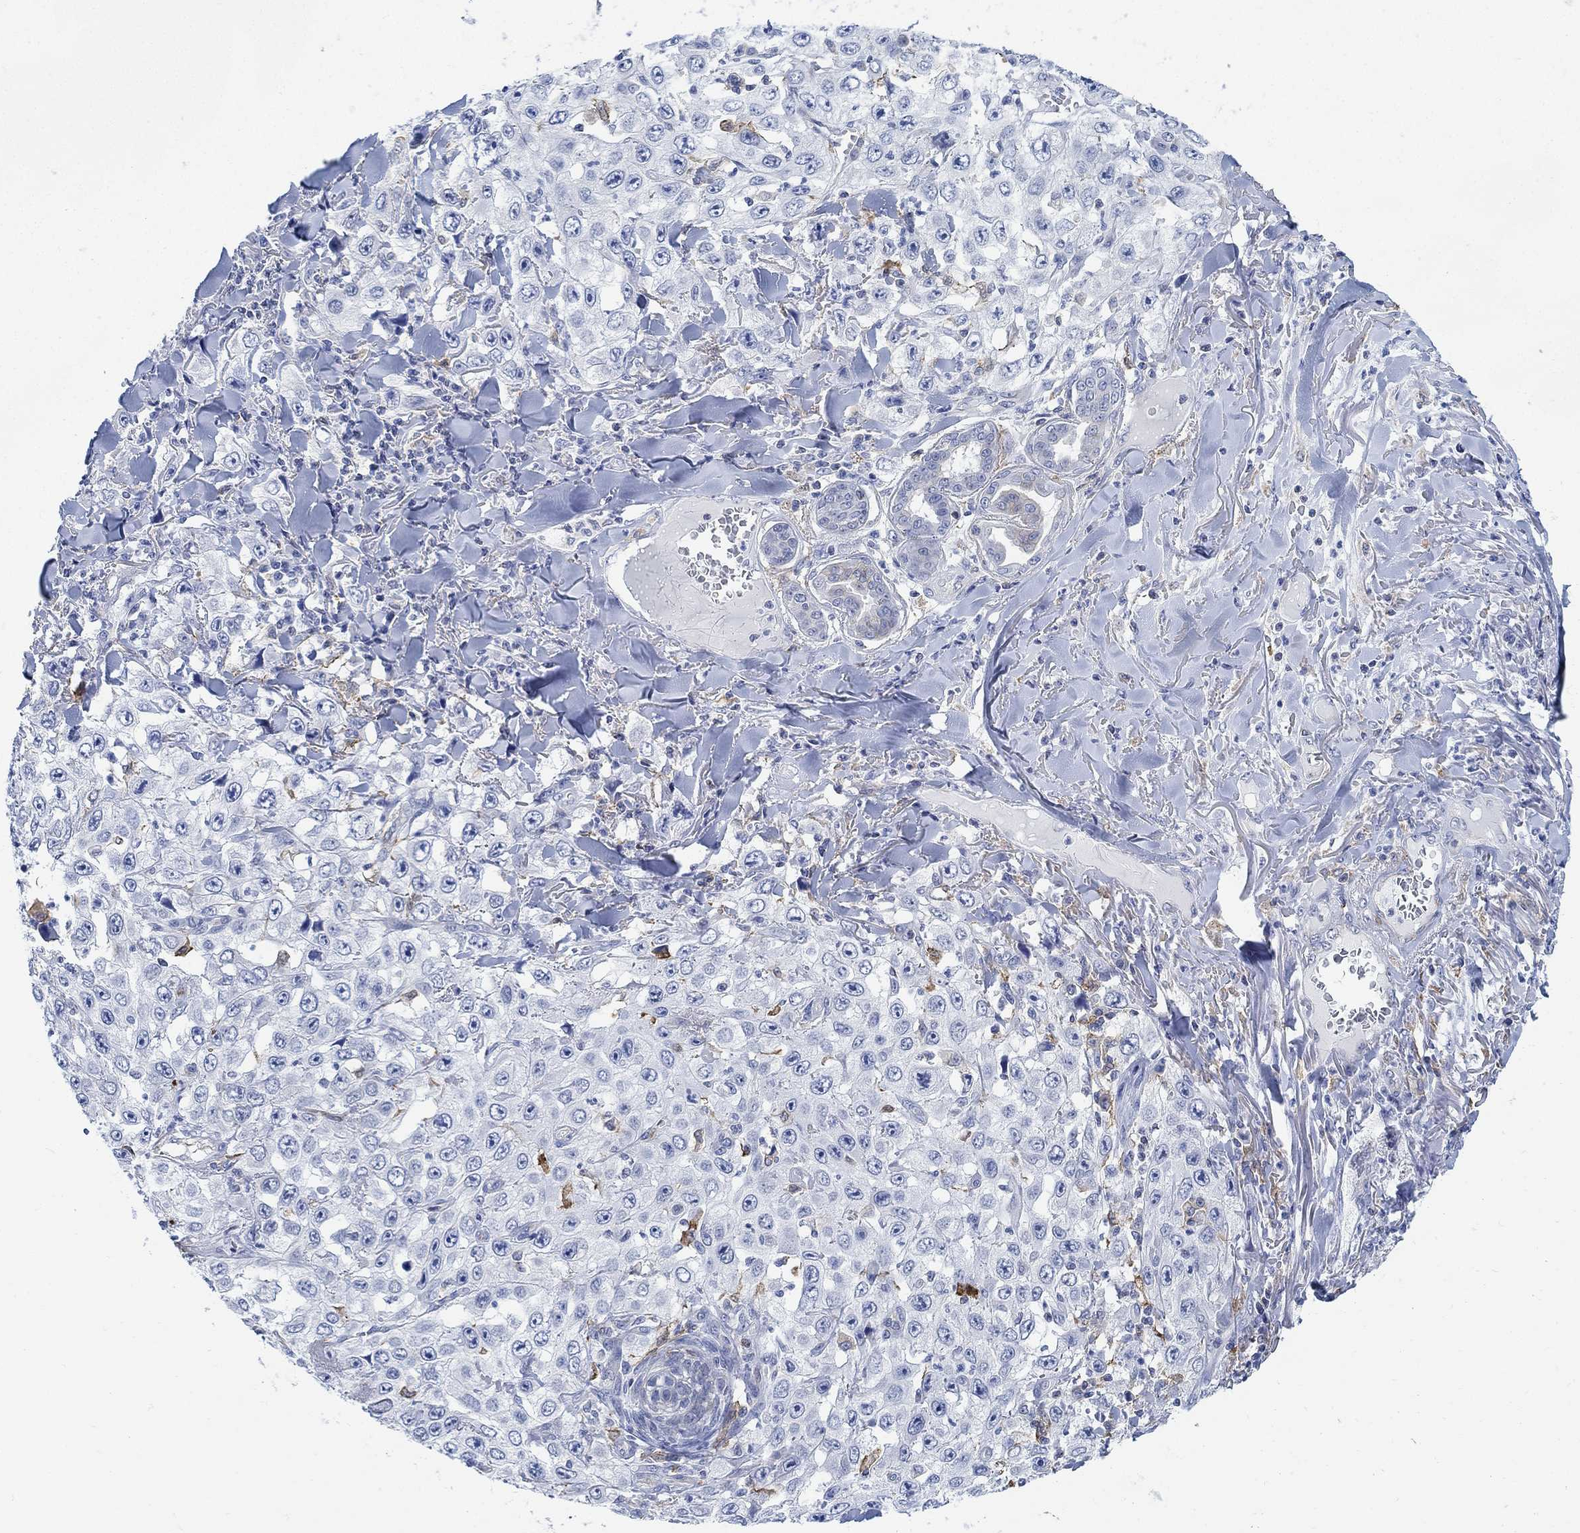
{"staining": {"intensity": "weak", "quantity": "<25%", "location": "cytoplasmic/membranous"}, "tissue": "skin cancer", "cell_type": "Tumor cells", "image_type": "cancer", "snomed": [{"axis": "morphology", "description": "Squamous cell carcinoma, NOS"}, {"axis": "topography", "description": "Skin"}], "caption": "High magnification brightfield microscopy of skin squamous cell carcinoma stained with DAB (3,3'-diaminobenzidine) (brown) and counterstained with hematoxylin (blue): tumor cells show no significant expression.", "gene": "PHF21B", "patient": {"sex": "male", "age": 82}}